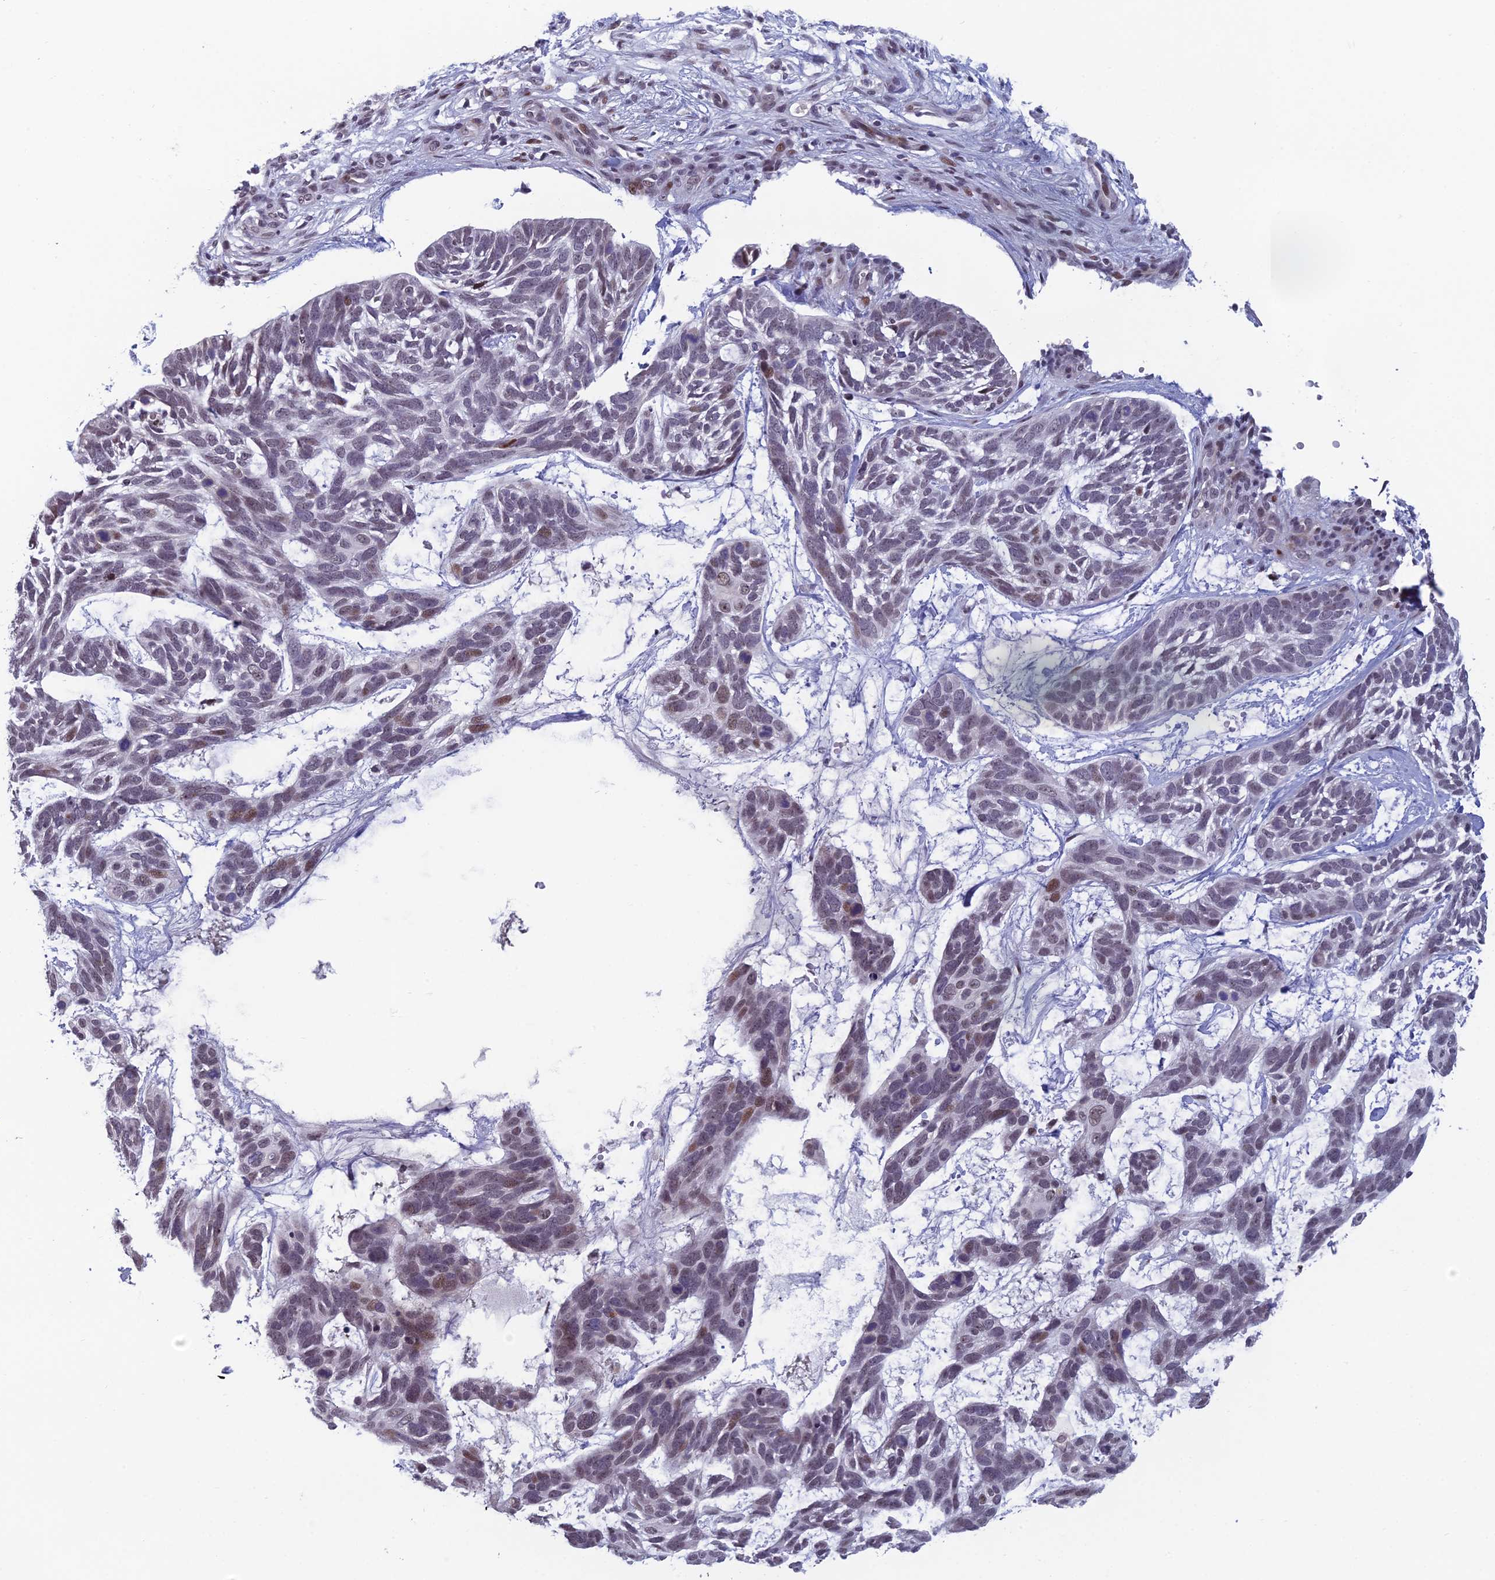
{"staining": {"intensity": "moderate", "quantity": "<25%", "location": "nuclear"}, "tissue": "skin cancer", "cell_type": "Tumor cells", "image_type": "cancer", "snomed": [{"axis": "morphology", "description": "Basal cell carcinoma"}, {"axis": "topography", "description": "Skin"}], "caption": "Basal cell carcinoma (skin) was stained to show a protein in brown. There is low levels of moderate nuclear expression in about <25% of tumor cells.", "gene": "RGS17", "patient": {"sex": "male", "age": 88}}